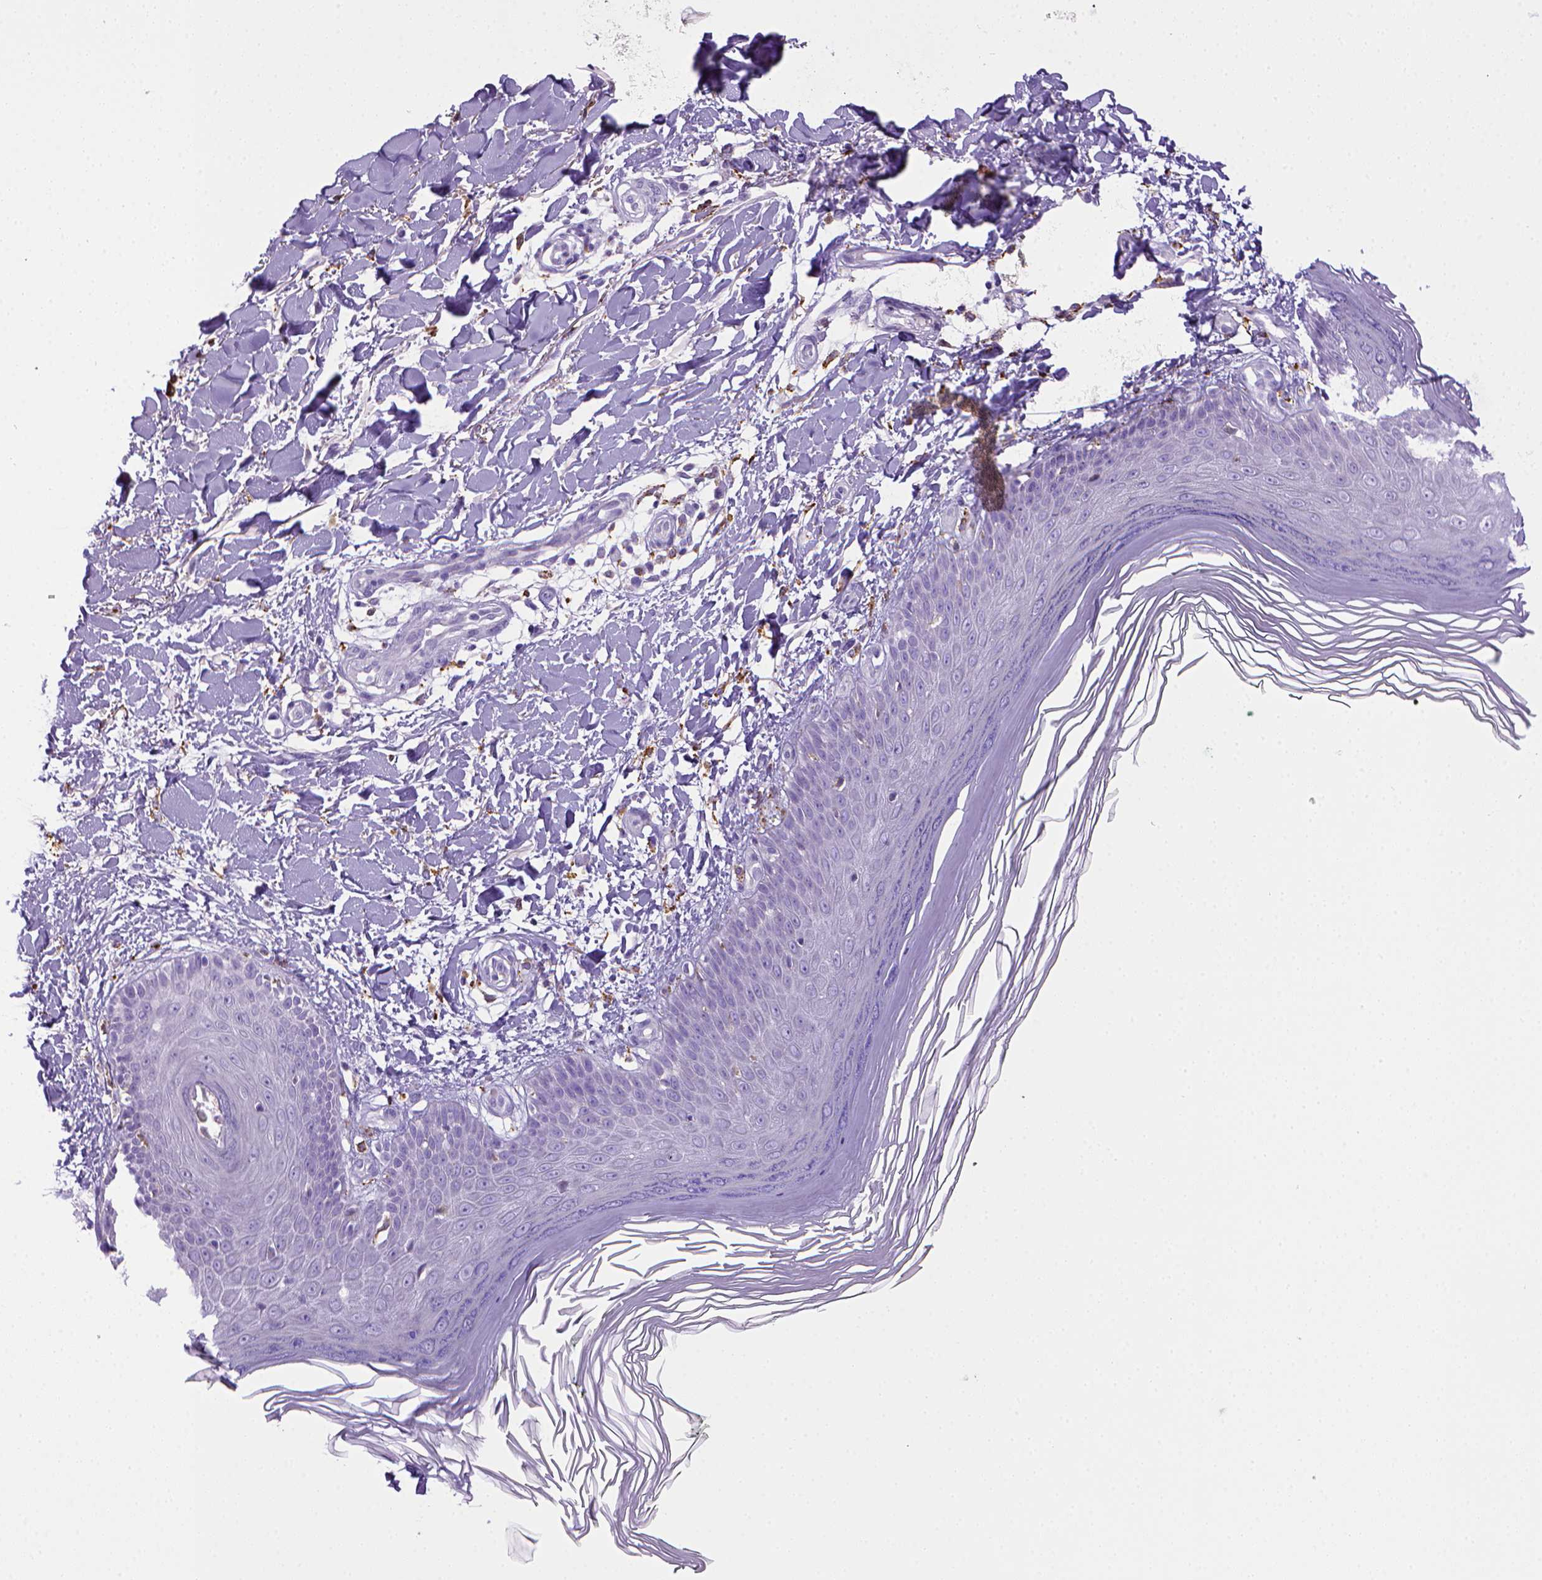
{"staining": {"intensity": "negative", "quantity": "none", "location": "none"}, "tissue": "skin", "cell_type": "Fibroblasts", "image_type": "normal", "snomed": [{"axis": "morphology", "description": "Normal tissue, NOS"}, {"axis": "topography", "description": "Skin"}], "caption": "Immunohistochemical staining of benign skin displays no significant staining in fibroblasts. (DAB IHC visualized using brightfield microscopy, high magnification).", "gene": "CD68", "patient": {"sex": "female", "age": 62}}